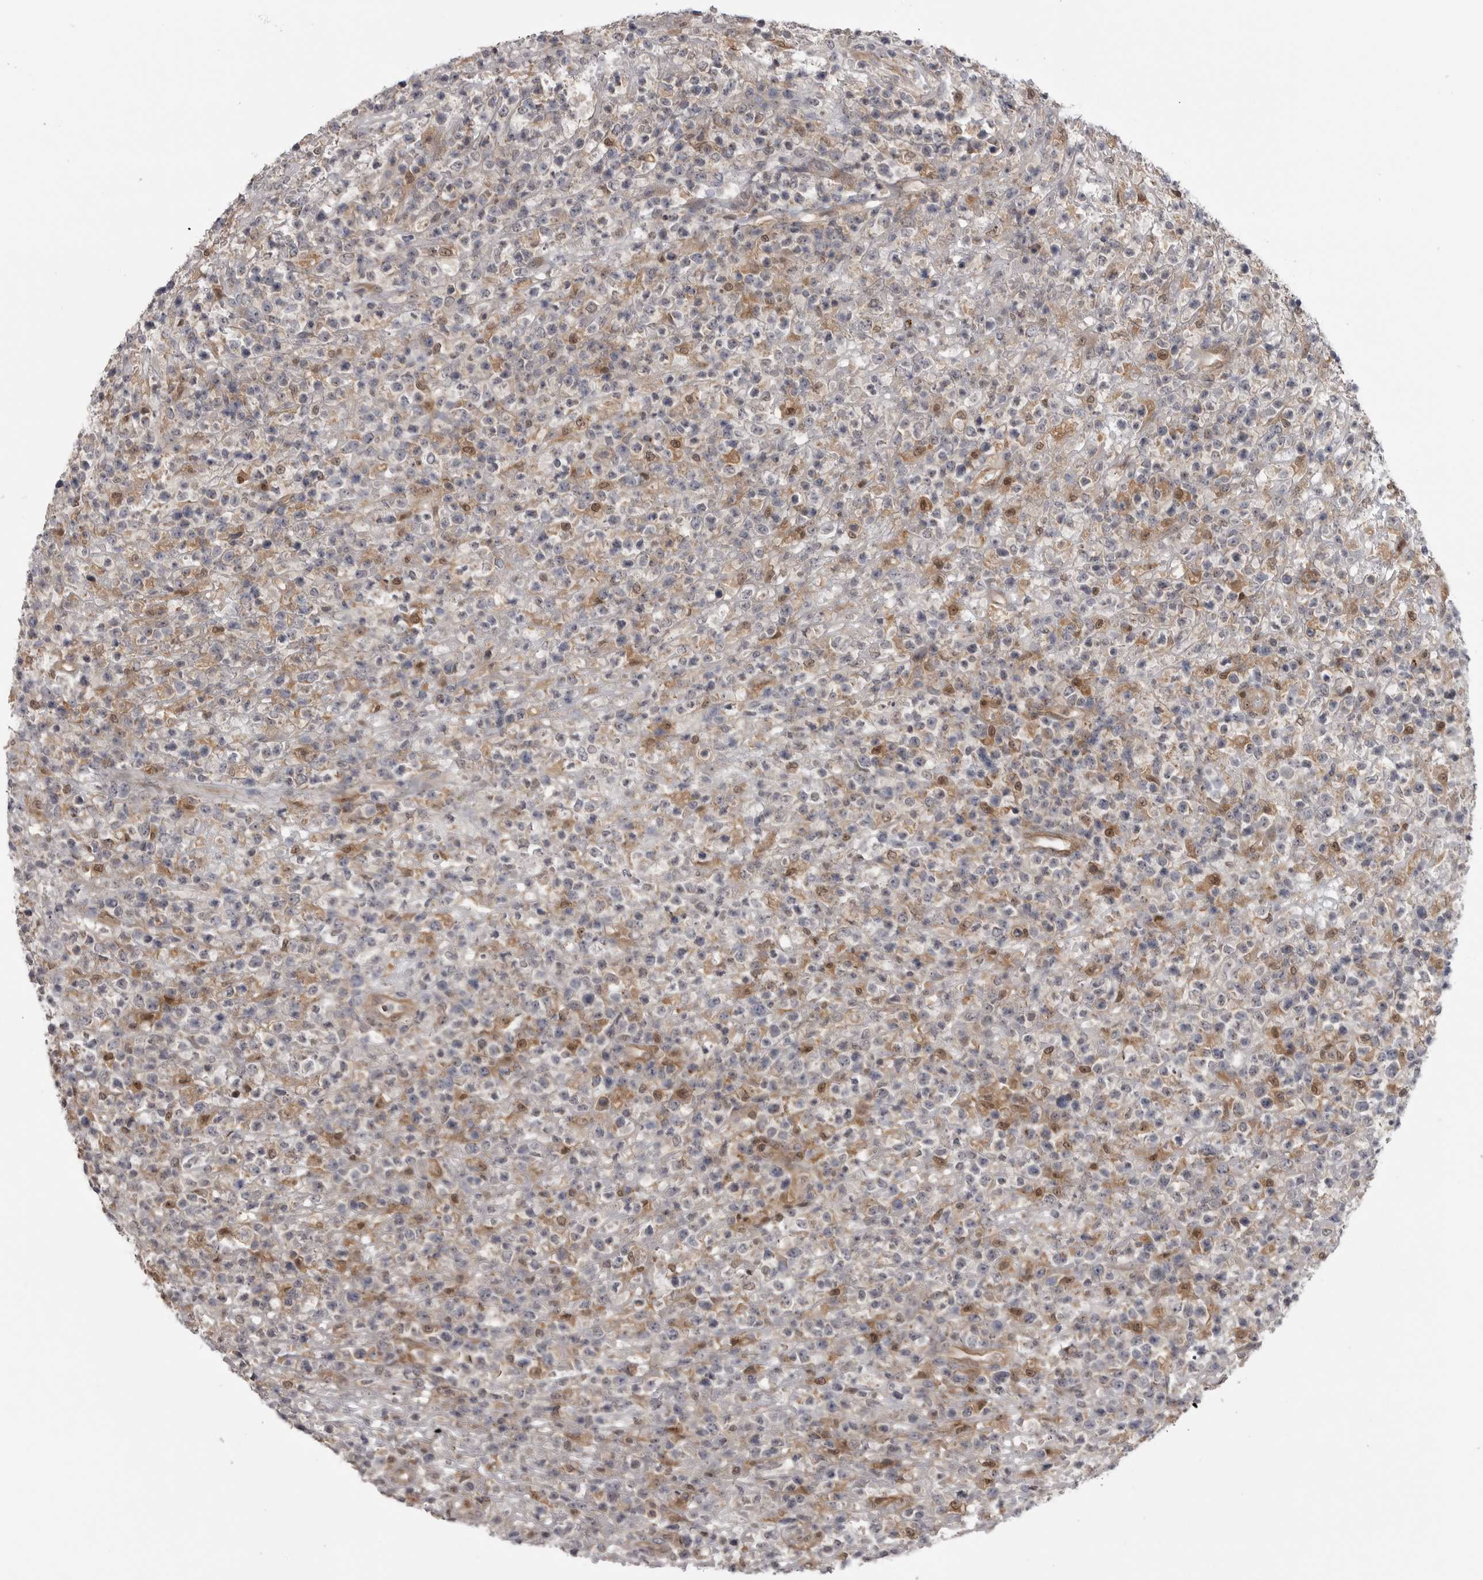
{"staining": {"intensity": "negative", "quantity": "none", "location": "none"}, "tissue": "lymphoma", "cell_type": "Tumor cells", "image_type": "cancer", "snomed": [{"axis": "morphology", "description": "Malignant lymphoma, non-Hodgkin's type, High grade"}, {"axis": "topography", "description": "Colon"}], "caption": "Malignant lymphoma, non-Hodgkin's type (high-grade) was stained to show a protein in brown. There is no significant expression in tumor cells.", "gene": "MAPK13", "patient": {"sex": "female", "age": 53}}